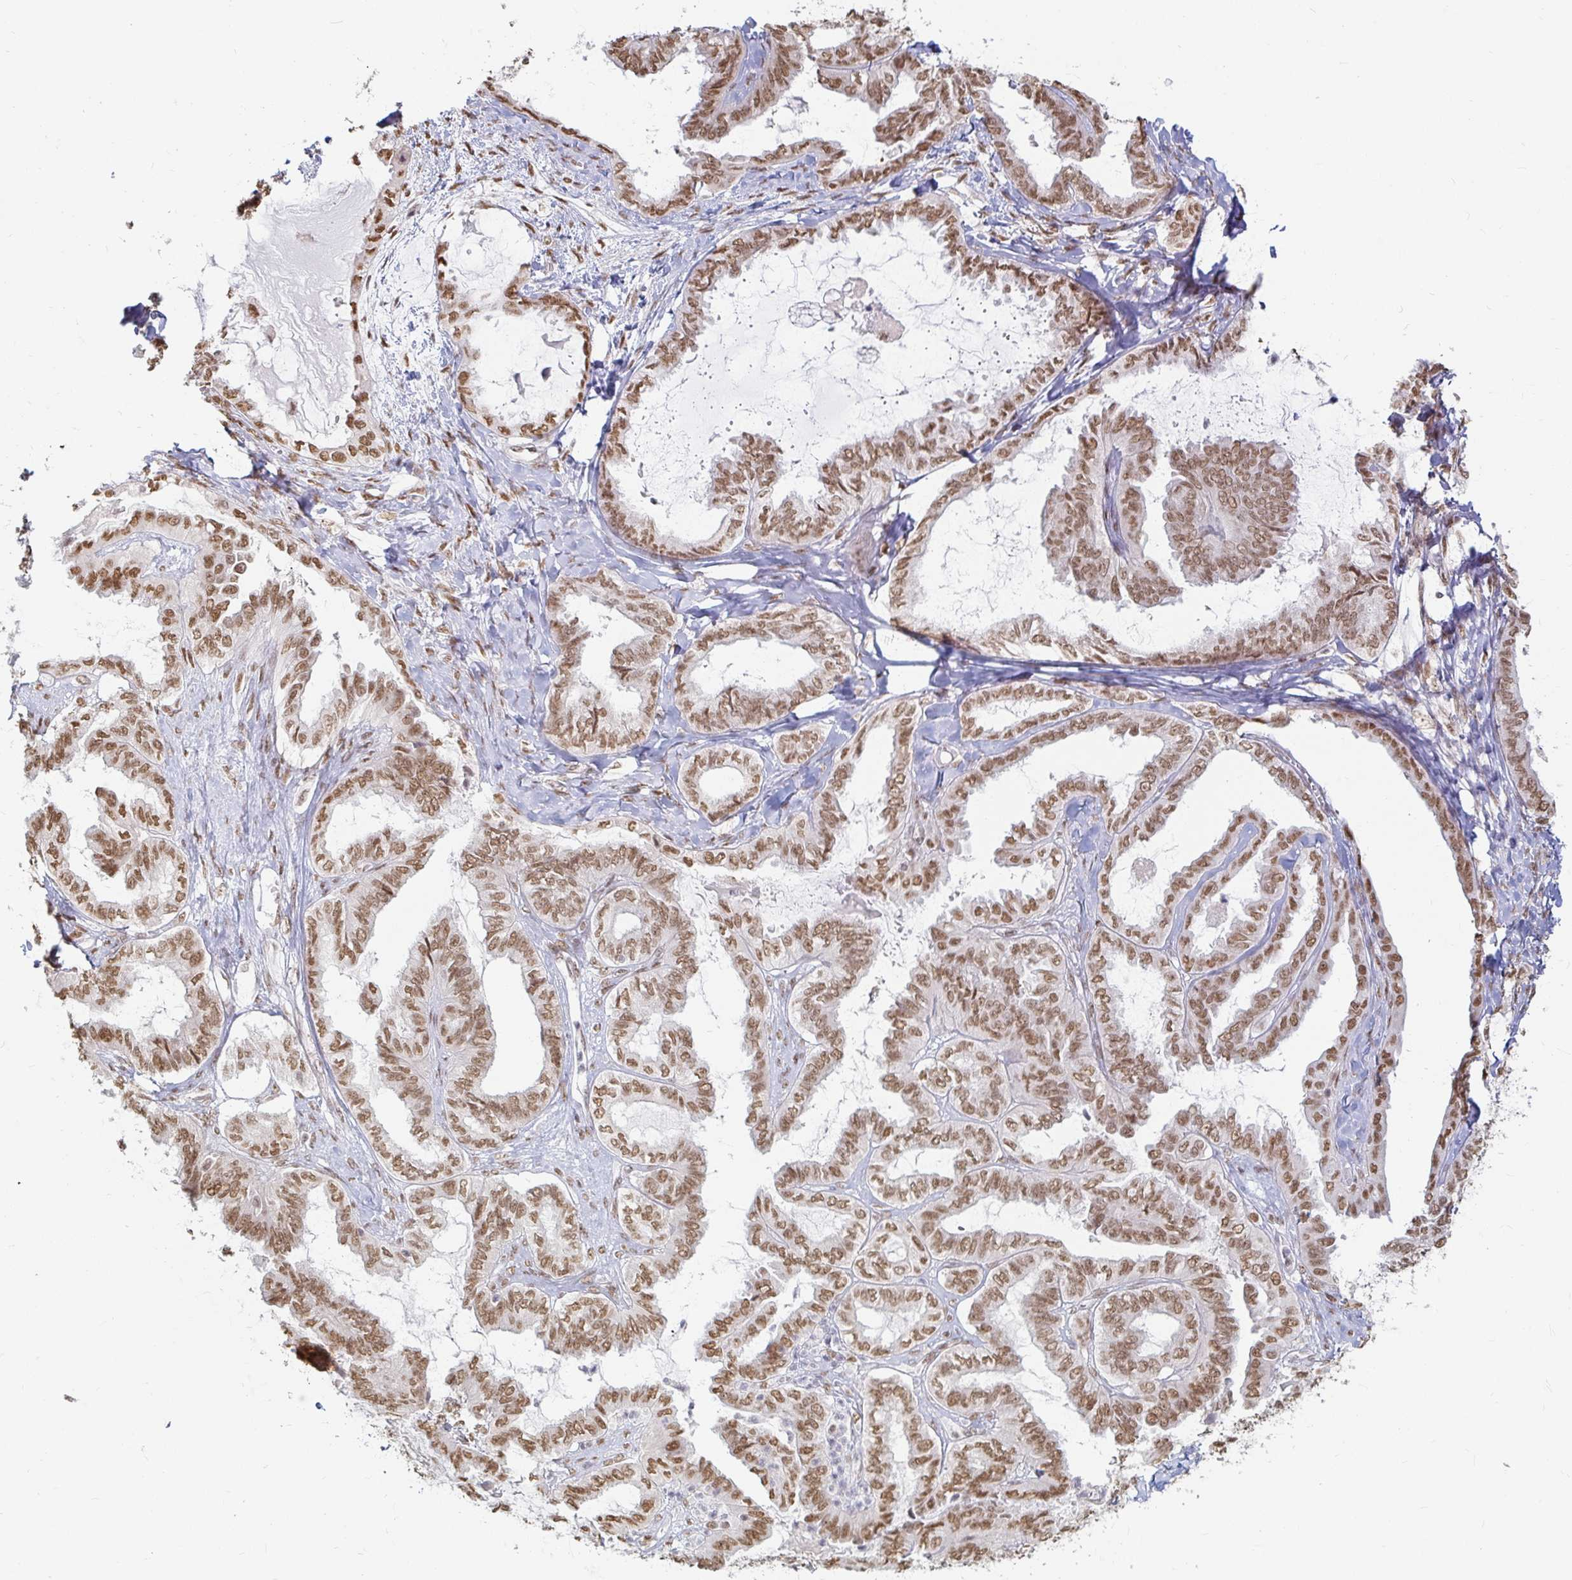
{"staining": {"intensity": "moderate", "quantity": ">75%", "location": "nuclear"}, "tissue": "ovarian cancer", "cell_type": "Tumor cells", "image_type": "cancer", "snomed": [{"axis": "morphology", "description": "Carcinoma, endometroid"}, {"axis": "topography", "description": "Ovary"}], "caption": "Ovarian cancer (endometroid carcinoma) was stained to show a protein in brown. There is medium levels of moderate nuclear expression in approximately >75% of tumor cells.", "gene": "HNRNPU", "patient": {"sex": "female", "age": 70}}